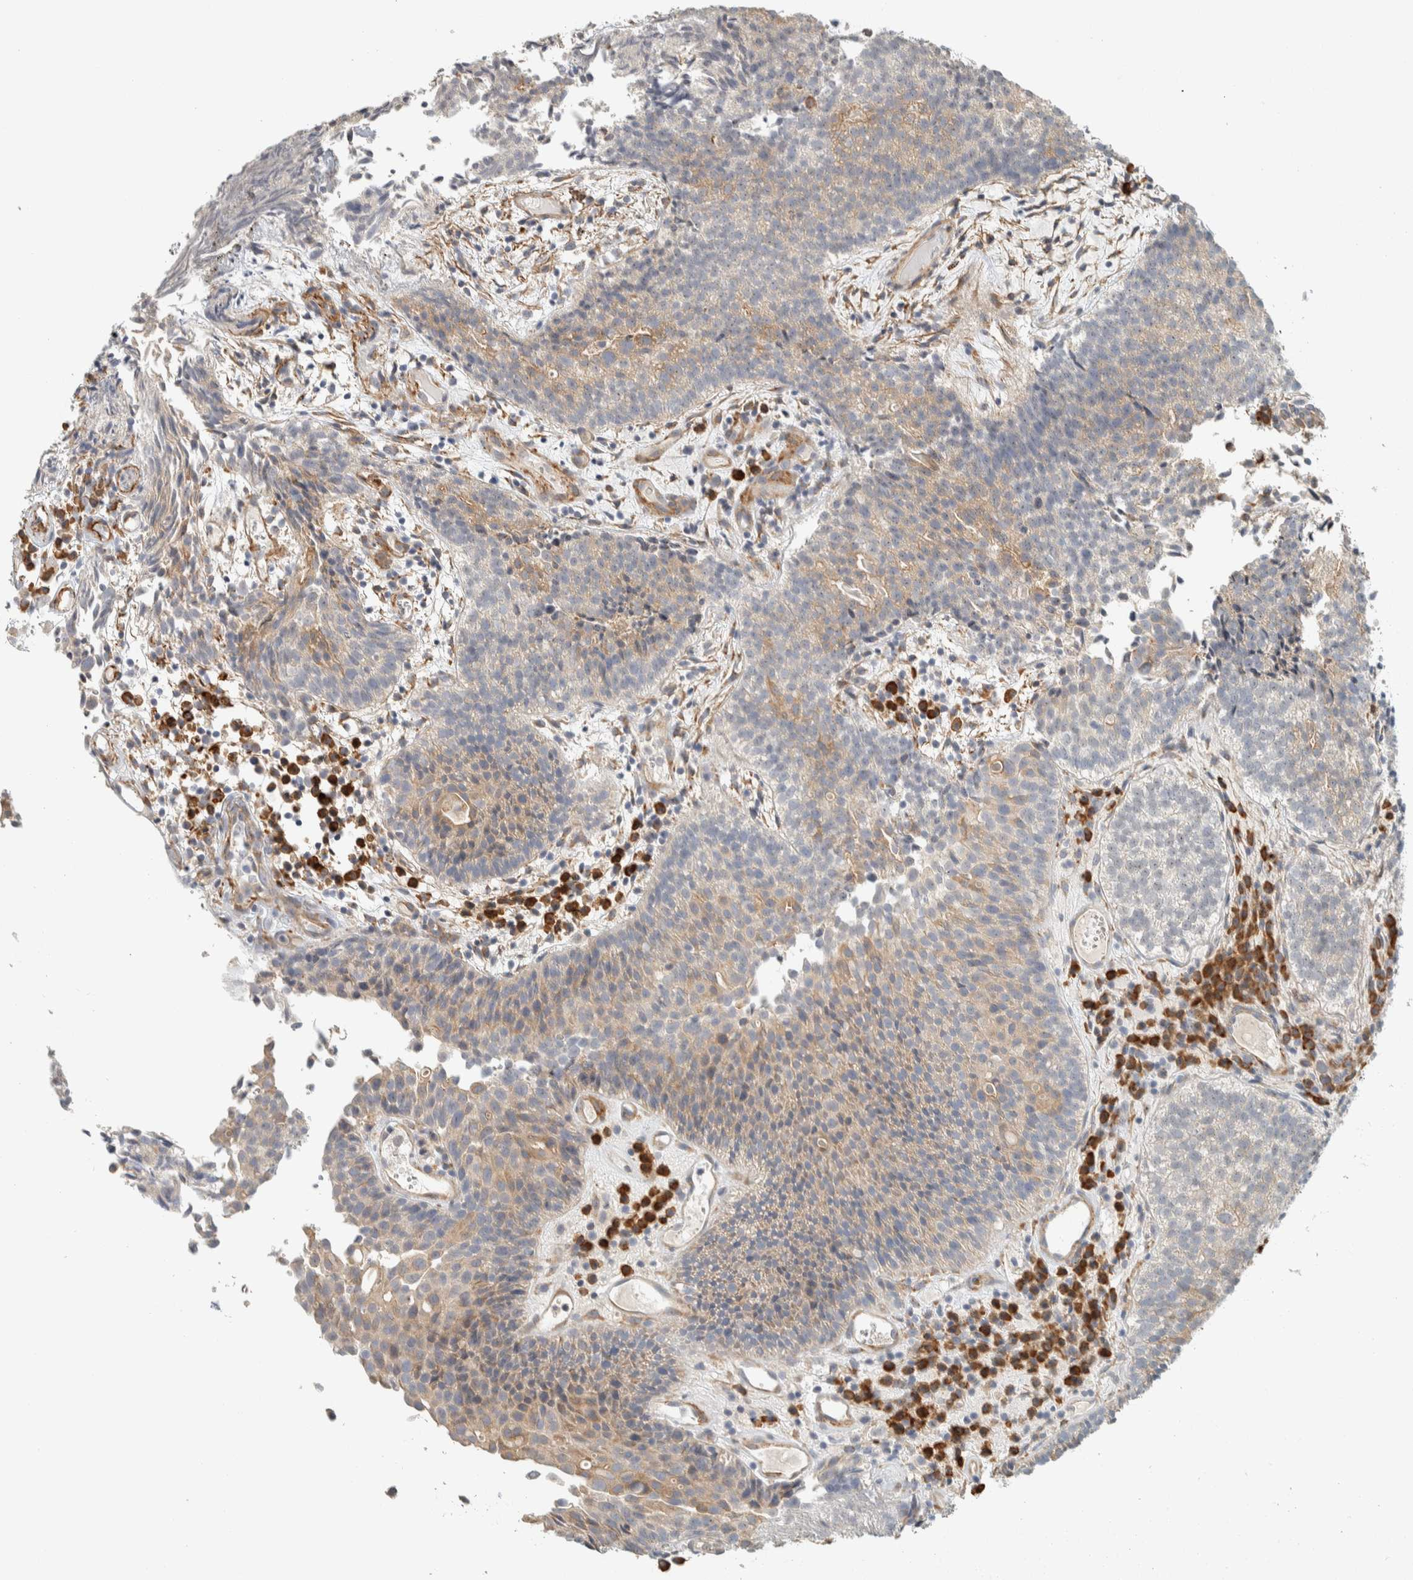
{"staining": {"intensity": "weak", "quantity": "25%-75%", "location": "cytoplasmic/membranous"}, "tissue": "urothelial cancer", "cell_type": "Tumor cells", "image_type": "cancer", "snomed": [{"axis": "morphology", "description": "Urothelial carcinoma, Low grade"}, {"axis": "topography", "description": "Urinary bladder"}], "caption": "A brown stain highlights weak cytoplasmic/membranous positivity of a protein in urothelial cancer tumor cells. (brown staining indicates protein expression, while blue staining denotes nuclei).", "gene": "KLHL40", "patient": {"sex": "male", "age": 86}}